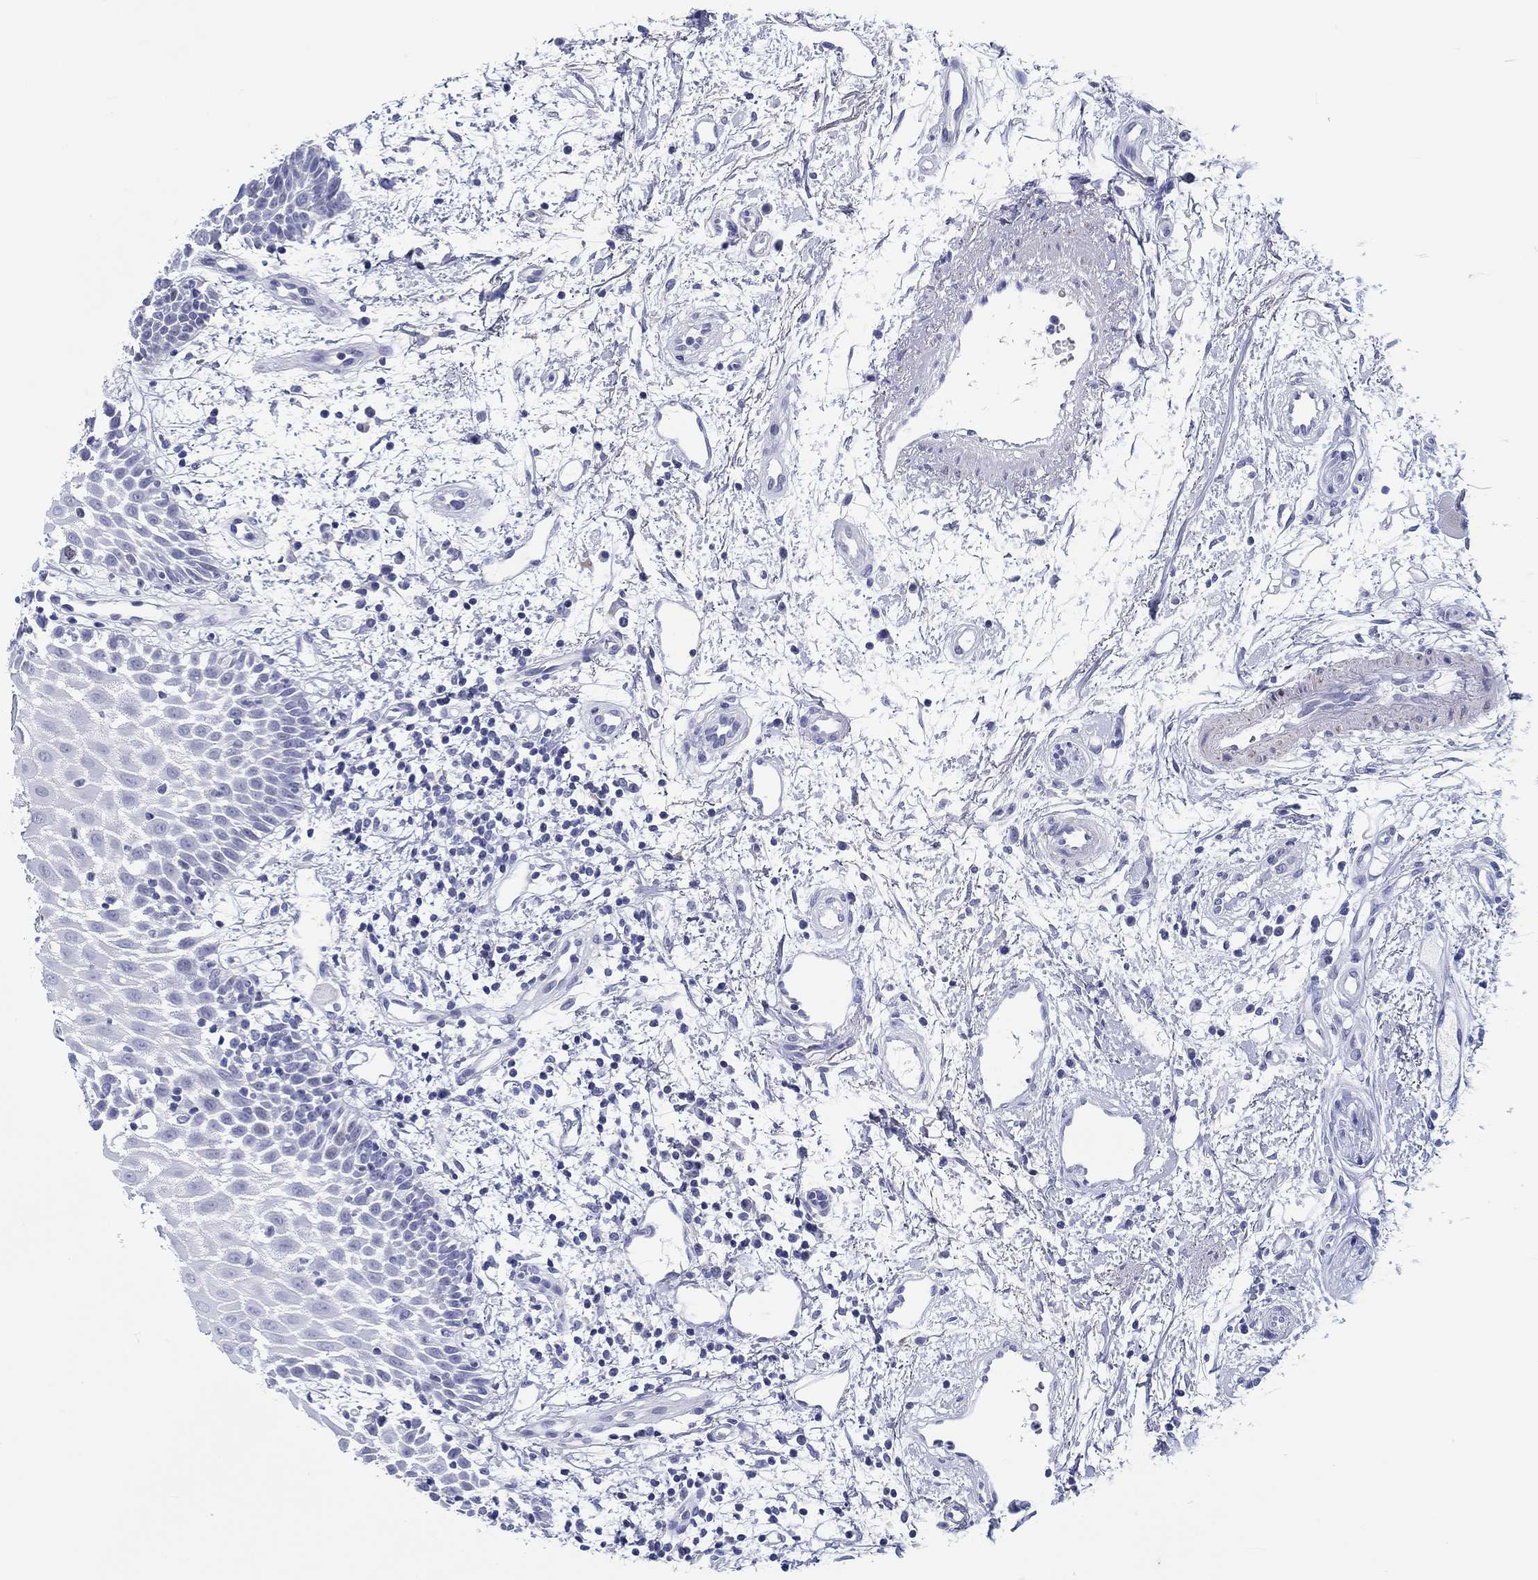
{"staining": {"intensity": "moderate", "quantity": "<25%", "location": "nuclear"}, "tissue": "oral mucosa", "cell_type": "Squamous epithelial cells", "image_type": "normal", "snomed": [{"axis": "morphology", "description": "Normal tissue, NOS"}, {"axis": "morphology", "description": "Squamous cell carcinoma, NOS"}, {"axis": "topography", "description": "Oral tissue"}, {"axis": "topography", "description": "Head-Neck"}], "caption": "Moderate nuclear staining for a protein is seen in about <25% of squamous epithelial cells of unremarkable oral mucosa using immunohistochemistry.", "gene": "H1", "patient": {"sex": "female", "age": 75}}